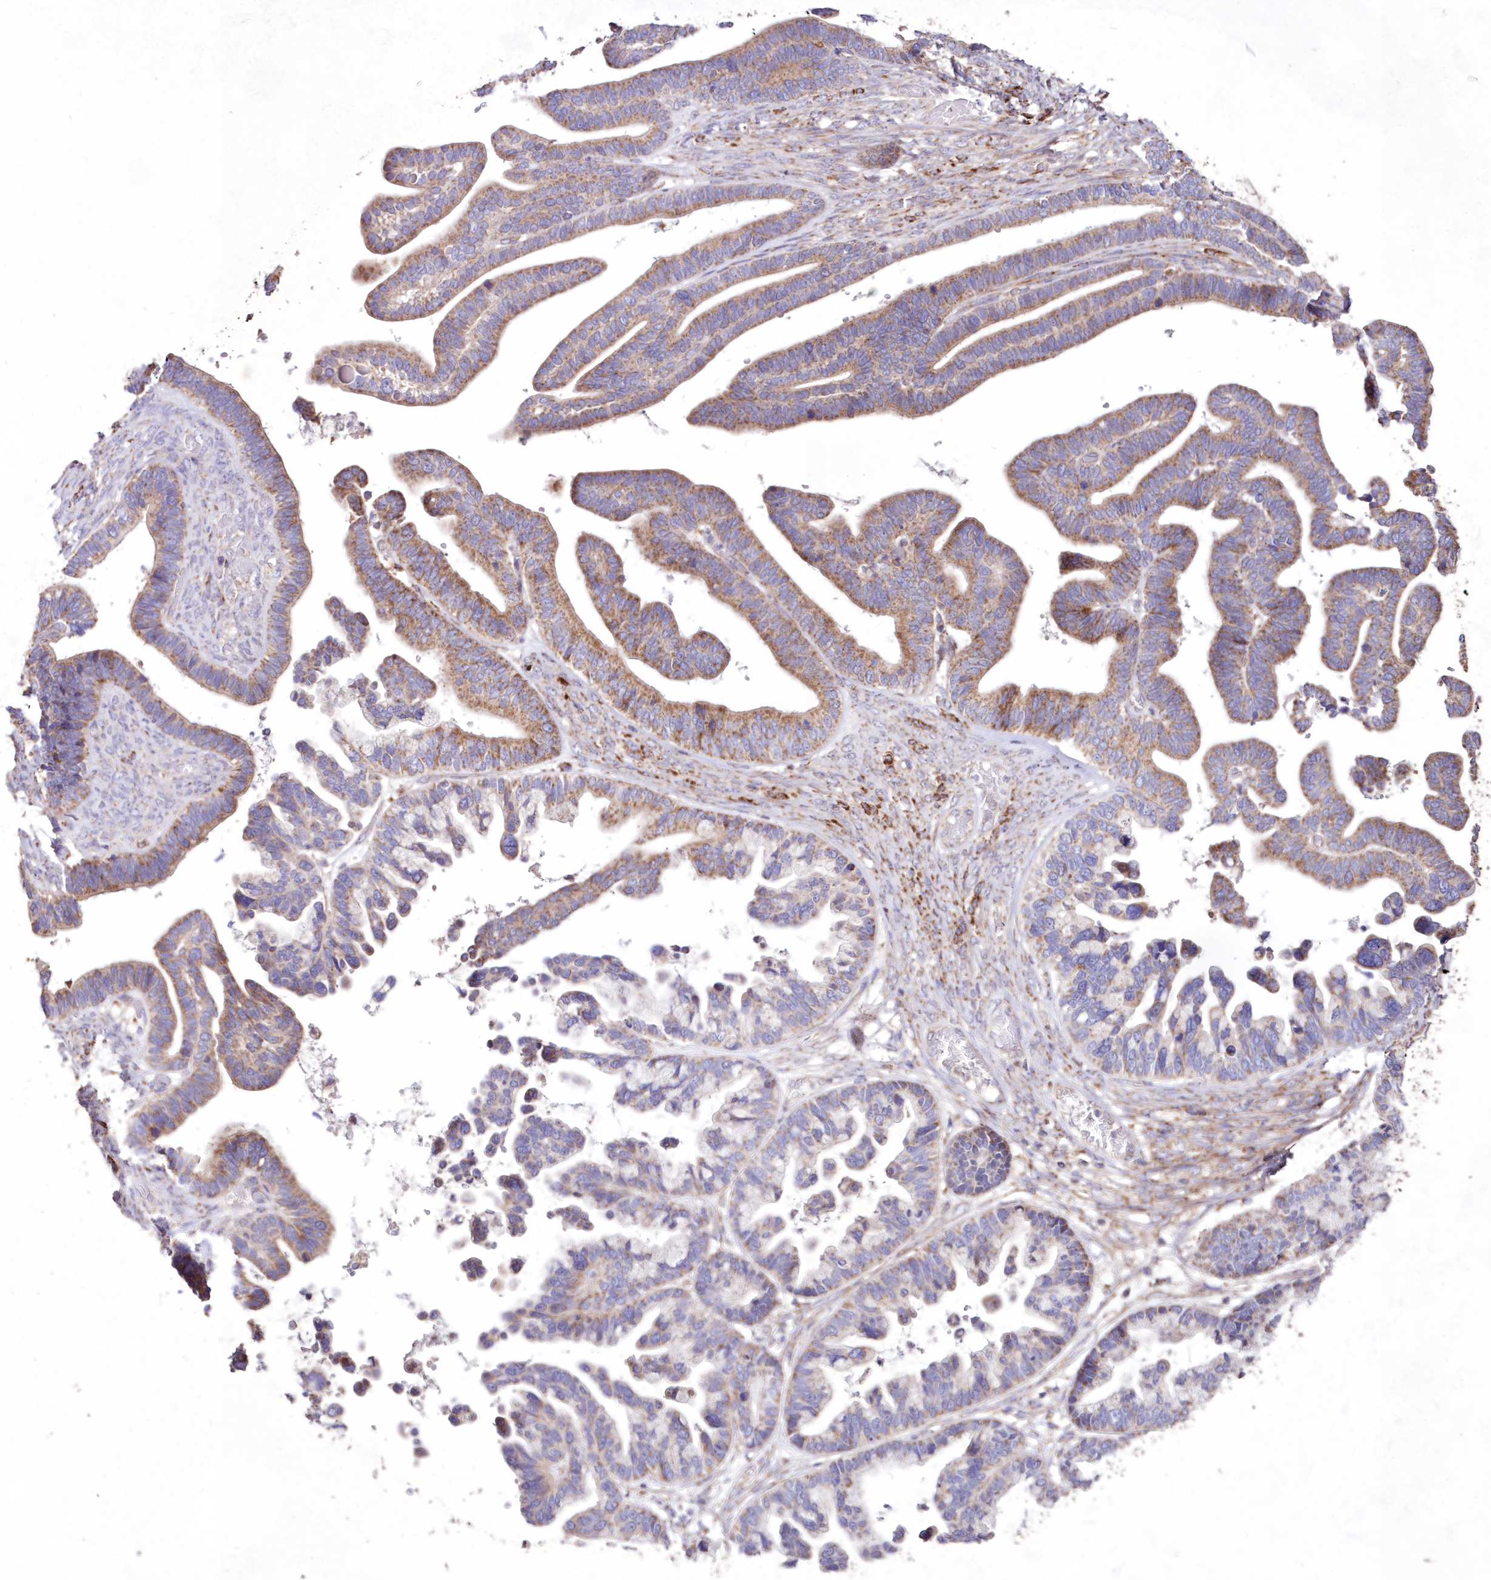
{"staining": {"intensity": "moderate", "quantity": ">75%", "location": "cytoplasmic/membranous"}, "tissue": "ovarian cancer", "cell_type": "Tumor cells", "image_type": "cancer", "snomed": [{"axis": "morphology", "description": "Cystadenocarcinoma, serous, NOS"}, {"axis": "topography", "description": "Ovary"}], "caption": "Brown immunohistochemical staining in ovarian serous cystadenocarcinoma exhibits moderate cytoplasmic/membranous staining in about >75% of tumor cells.", "gene": "HADHB", "patient": {"sex": "female", "age": 56}}